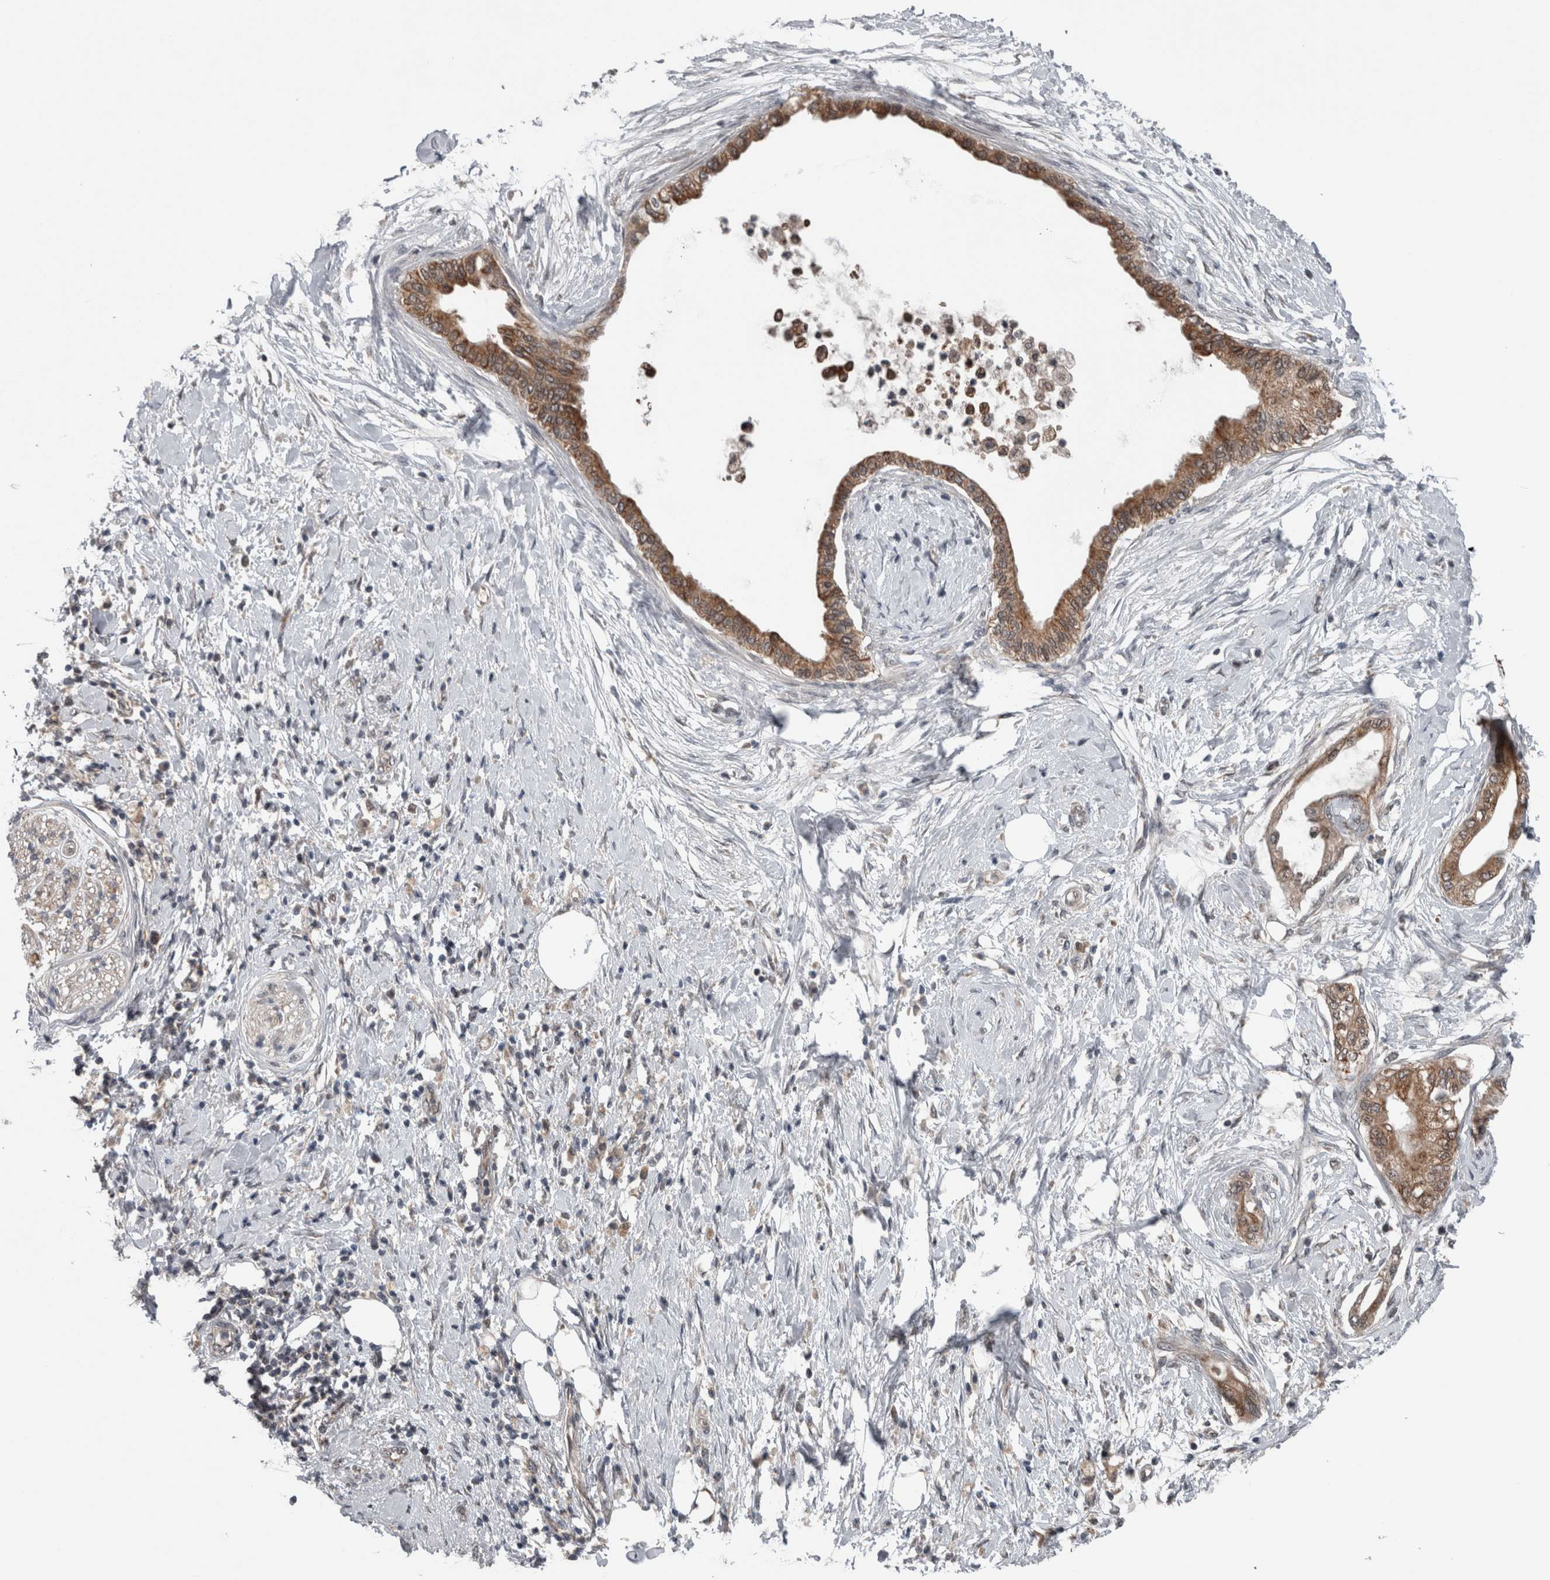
{"staining": {"intensity": "moderate", "quantity": ">75%", "location": "cytoplasmic/membranous"}, "tissue": "pancreatic cancer", "cell_type": "Tumor cells", "image_type": "cancer", "snomed": [{"axis": "morphology", "description": "Normal tissue, NOS"}, {"axis": "morphology", "description": "Adenocarcinoma, NOS"}, {"axis": "topography", "description": "Pancreas"}, {"axis": "topography", "description": "Duodenum"}], "caption": "Brown immunohistochemical staining in pancreatic cancer (adenocarcinoma) reveals moderate cytoplasmic/membranous expression in about >75% of tumor cells.", "gene": "ENY2", "patient": {"sex": "female", "age": 60}}